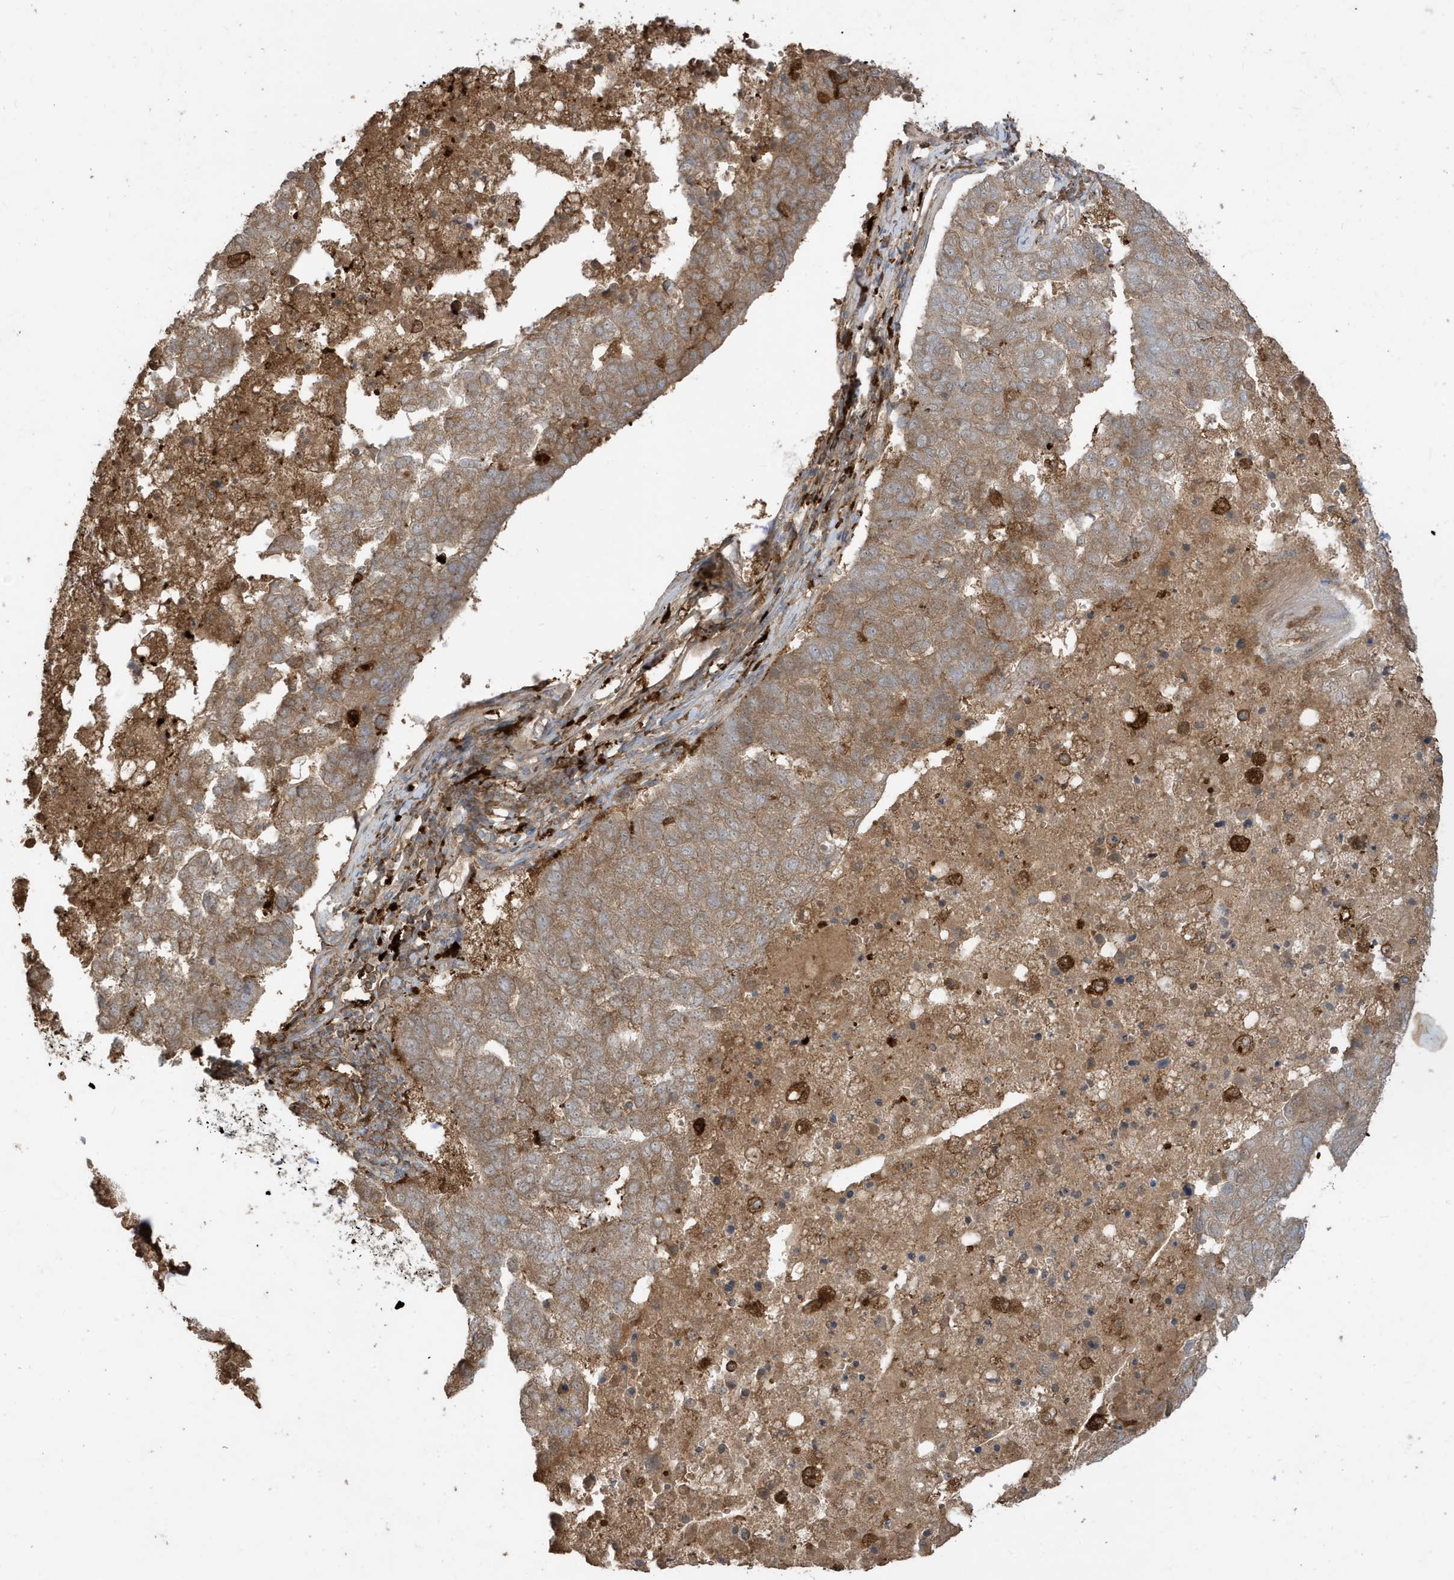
{"staining": {"intensity": "moderate", "quantity": ">75%", "location": "cytoplasmic/membranous"}, "tissue": "pancreatic cancer", "cell_type": "Tumor cells", "image_type": "cancer", "snomed": [{"axis": "morphology", "description": "Adenocarcinoma, NOS"}, {"axis": "topography", "description": "Pancreas"}], "caption": "Pancreatic cancer was stained to show a protein in brown. There is medium levels of moderate cytoplasmic/membranous positivity in about >75% of tumor cells. The protein of interest is stained brown, and the nuclei are stained in blue (DAB (3,3'-diaminobenzidine) IHC with brightfield microscopy, high magnification).", "gene": "ABTB1", "patient": {"sex": "female", "age": 61}}